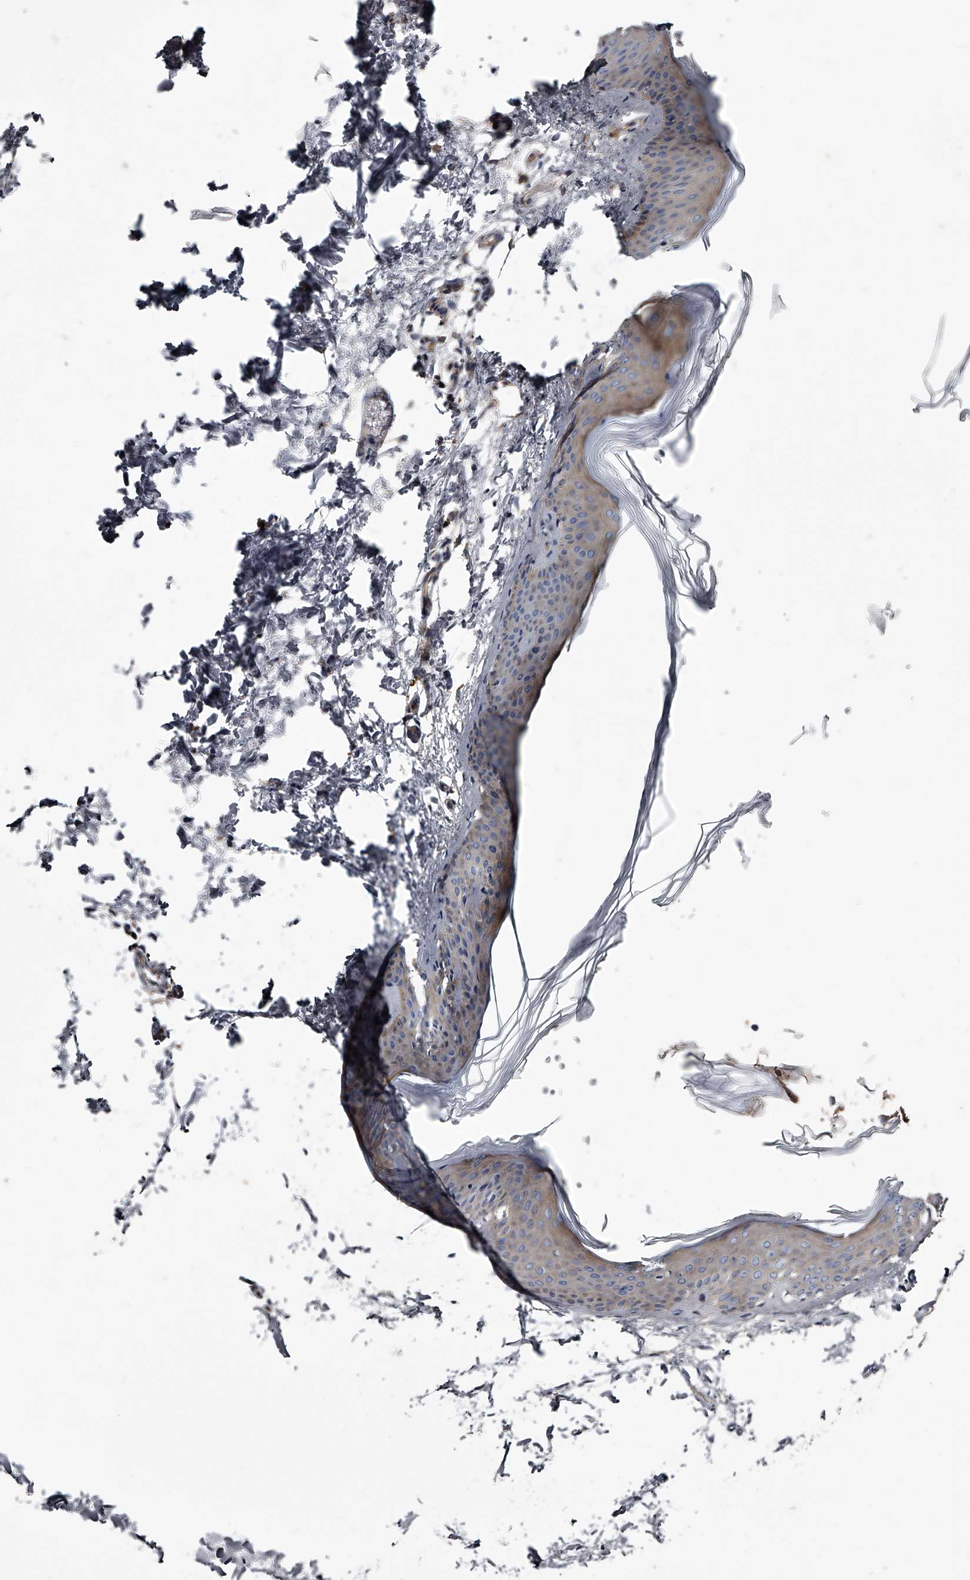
{"staining": {"intensity": "negative", "quantity": "none", "location": "none"}, "tissue": "skin", "cell_type": "Fibroblasts", "image_type": "normal", "snomed": [{"axis": "morphology", "description": "Normal tissue, NOS"}, {"axis": "topography", "description": "Skin"}], "caption": "Image shows no protein expression in fibroblasts of benign skin. (Stains: DAB immunohistochemistry with hematoxylin counter stain, Microscopy: brightfield microscopy at high magnification).", "gene": "GAPVD1", "patient": {"sex": "female", "age": 27}}